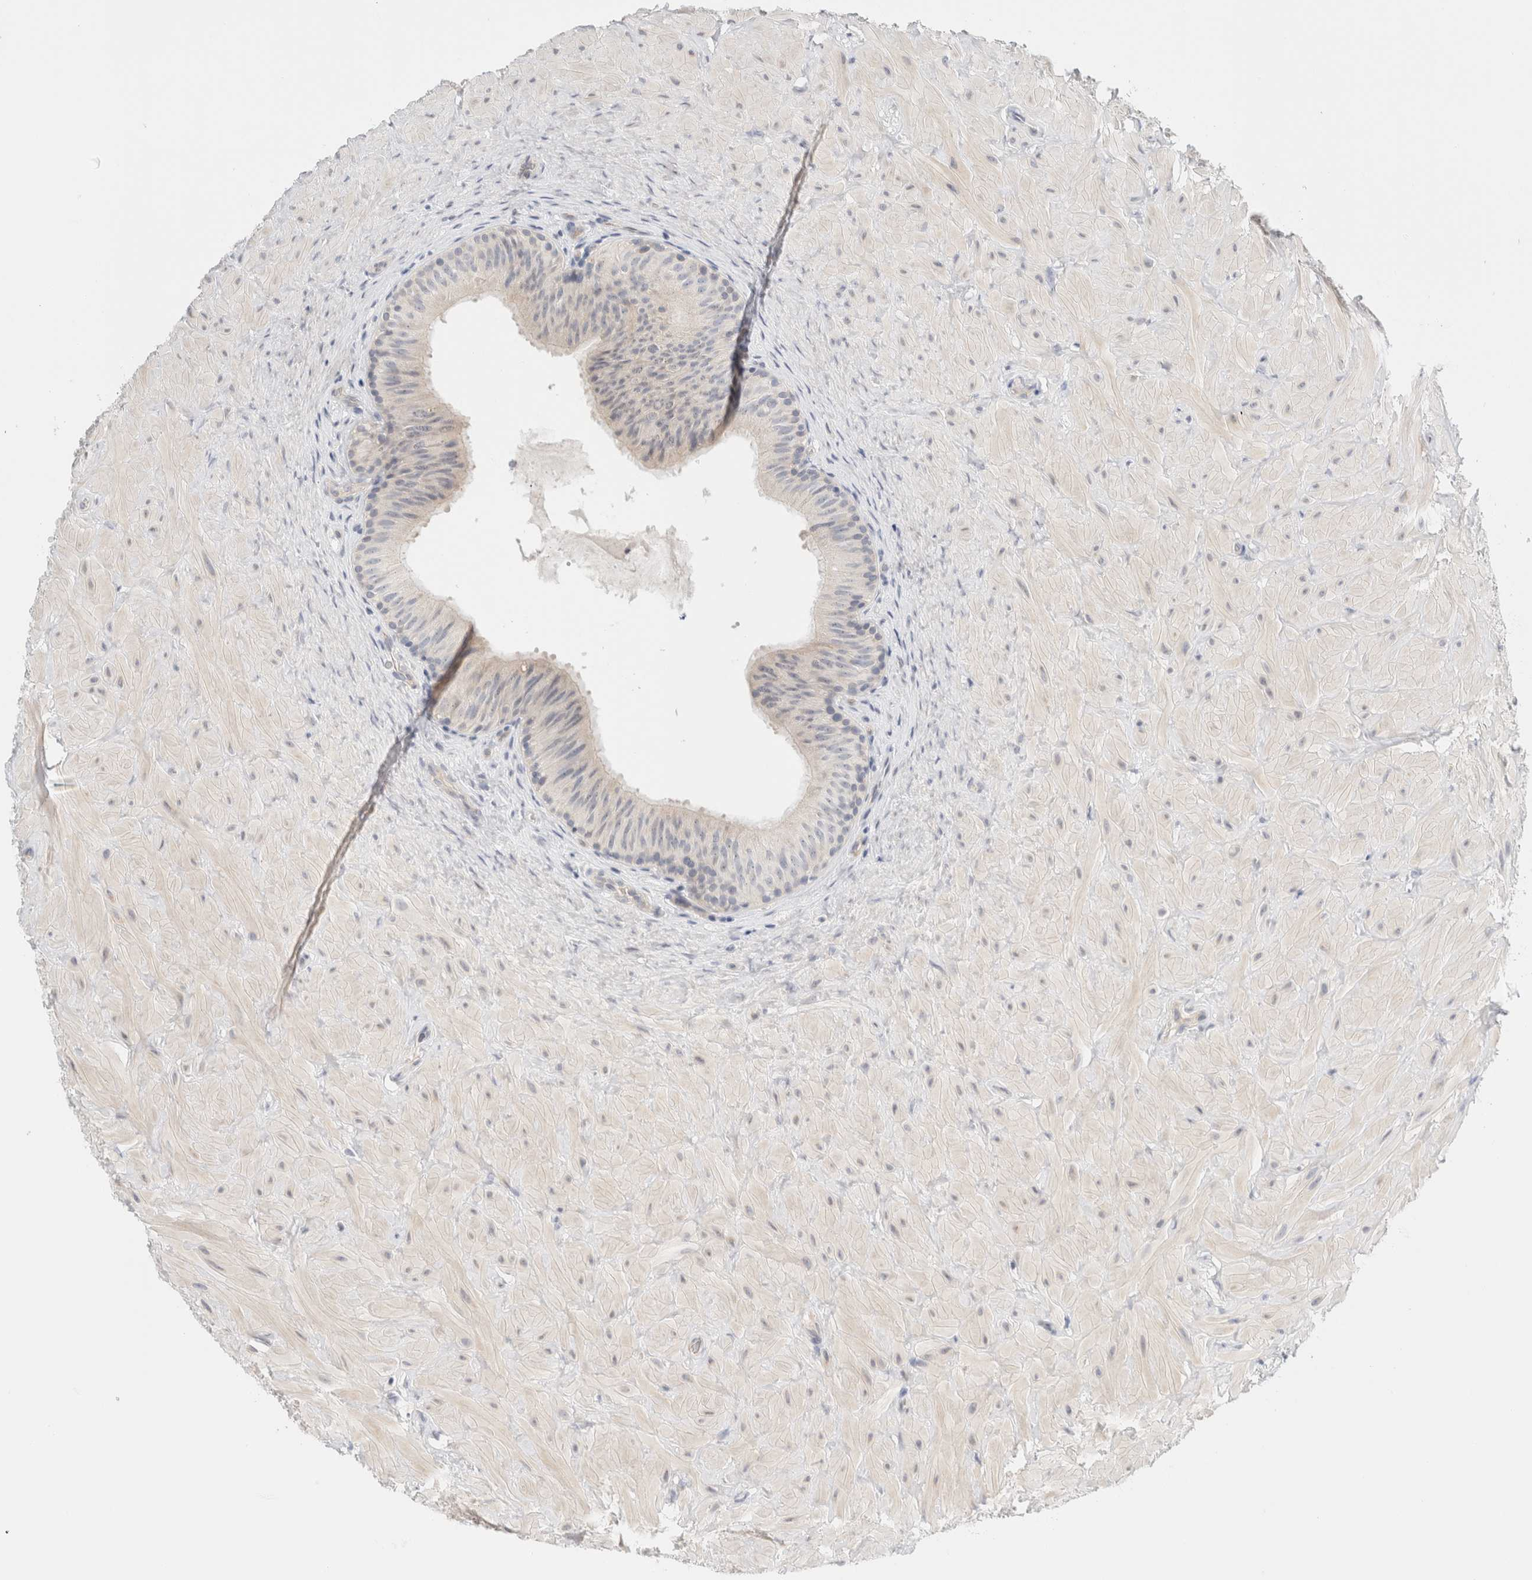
{"staining": {"intensity": "negative", "quantity": "none", "location": "none"}, "tissue": "epididymis", "cell_type": "Glandular cells", "image_type": "normal", "snomed": [{"axis": "morphology", "description": "Normal tissue, NOS"}, {"axis": "topography", "description": "Soft tissue"}, {"axis": "topography", "description": "Epididymis"}], "caption": "This micrograph is of normal epididymis stained with immunohistochemistry to label a protein in brown with the nuclei are counter-stained blue. There is no staining in glandular cells. Brightfield microscopy of immunohistochemistry (IHC) stained with DAB (3,3'-diaminobenzidine) (brown) and hematoxylin (blue), captured at high magnification.", "gene": "SPRTN", "patient": {"sex": "male", "age": 26}}